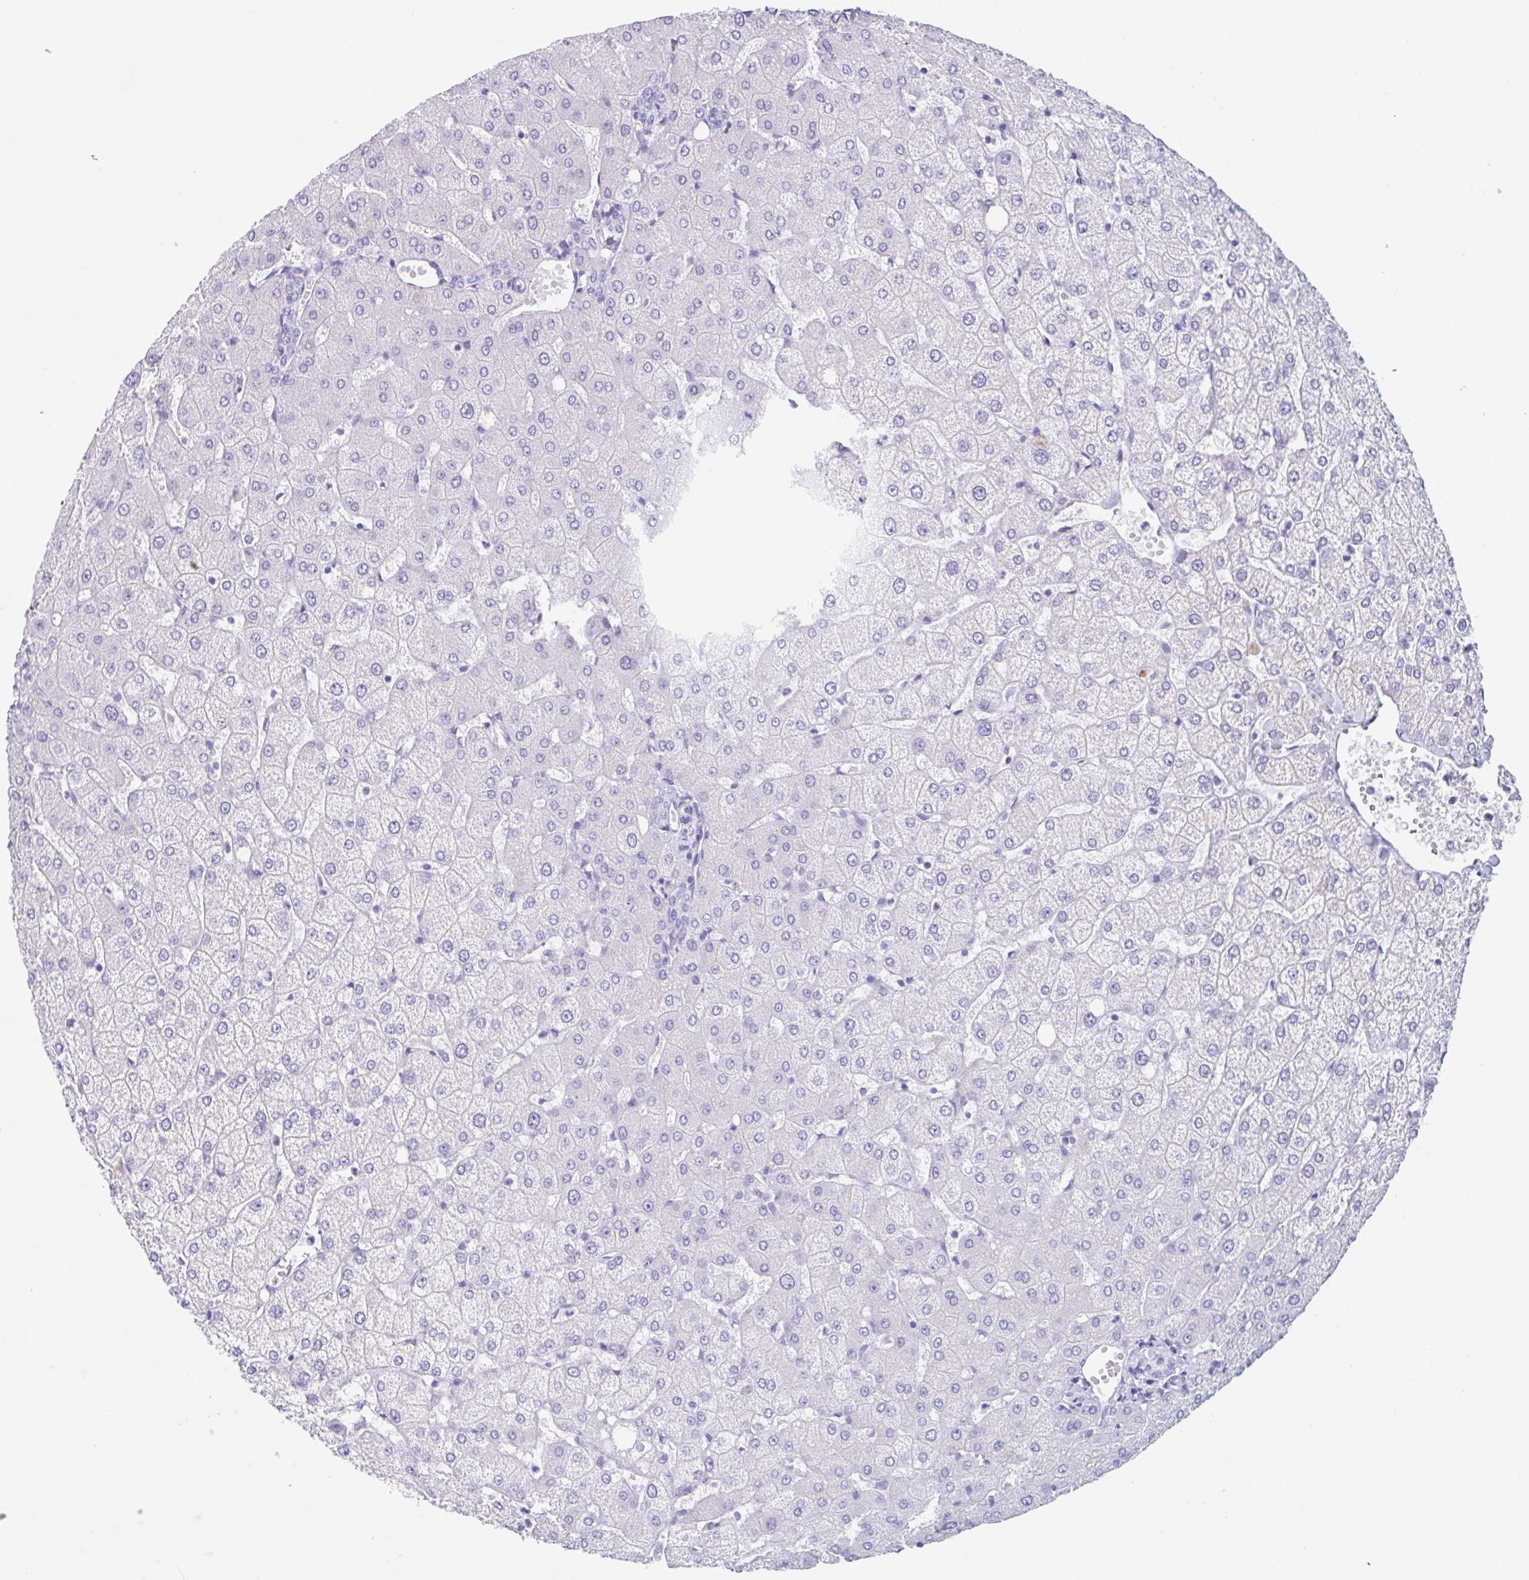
{"staining": {"intensity": "negative", "quantity": "none", "location": "none"}, "tissue": "liver", "cell_type": "Cholangiocytes", "image_type": "normal", "snomed": [{"axis": "morphology", "description": "Normal tissue, NOS"}, {"axis": "topography", "description": "Liver"}], "caption": "This is an immunohistochemistry image of normal liver. There is no staining in cholangiocytes.", "gene": "CPTP", "patient": {"sex": "female", "age": 54}}